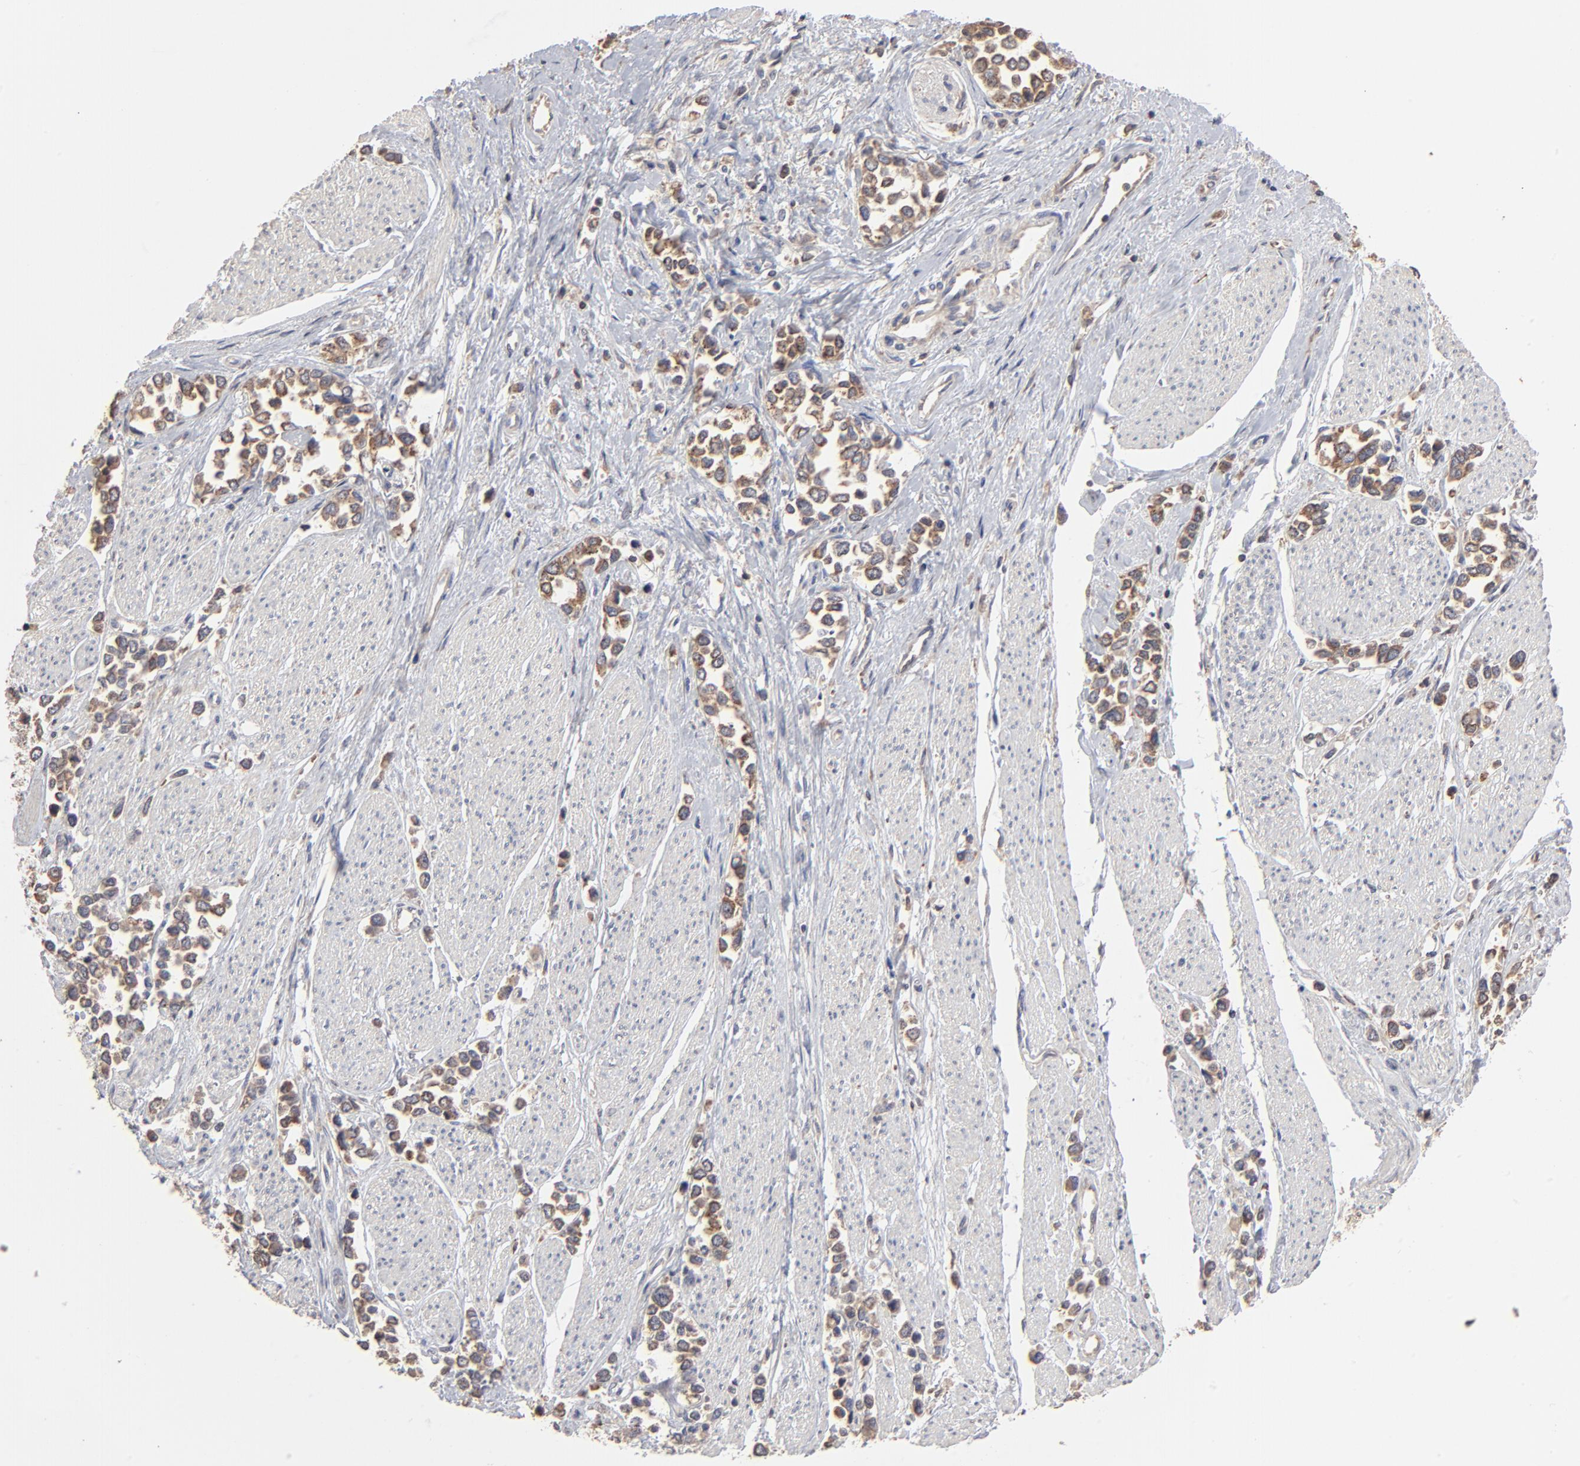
{"staining": {"intensity": "strong", "quantity": "25%-75%", "location": "cytoplasmic/membranous"}, "tissue": "stomach cancer", "cell_type": "Tumor cells", "image_type": "cancer", "snomed": [{"axis": "morphology", "description": "Adenocarcinoma, NOS"}, {"axis": "topography", "description": "Stomach, upper"}], "caption": "IHC staining of stomach cancer, which displays high levels of strong cytoplasmic/membranous expression in about 25%-75% of tumor cells indicating strong cytoplasmic/membranous protein positivity. The staining was performed using DAB (3,3'-diaminobenzidine) (brown) for protein detection and nuclei were counterstained in hematoxylin (blue).", "gene": "RNF213", "patient": {"sex": "male", "age": 76}}